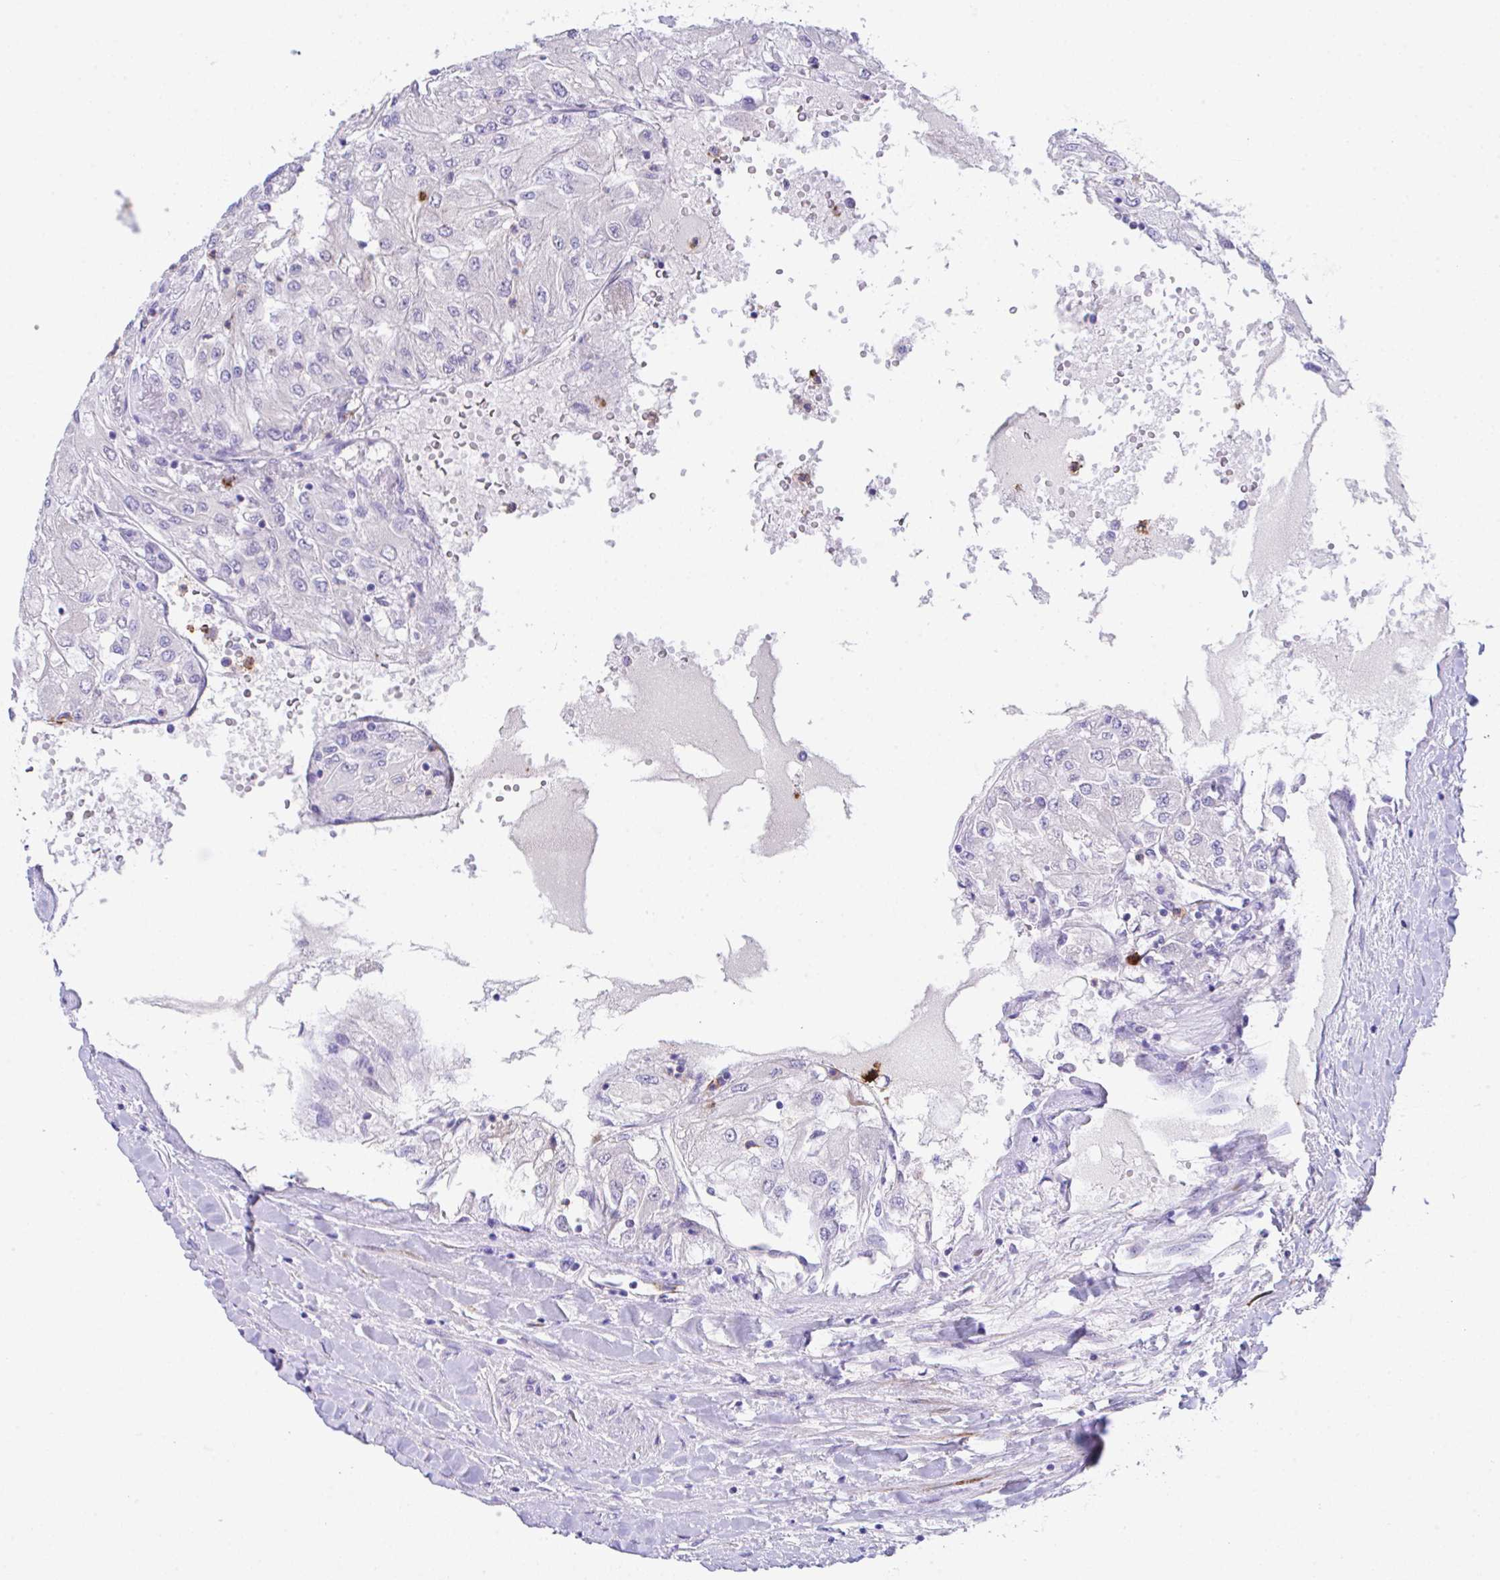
{"staining": {"intensity": "negative", "quantity": "none", "location": "none"}, "tissue": "renal cancer", "cell_type": "Tumor cells", "image_type": "cancer", "snomed": [{"axis": "morphology", "description": "Adenocarcinoma, NOS"}, {"axis": "topography", "description": "Kidney"}], "caption": "IHC micrograph of renal adenocarcinoma stained for a protein (brown), which reveals no expression in tumor cells.", "gene": "HOXB4", "patient": {"sex": "male", "age": 80}}